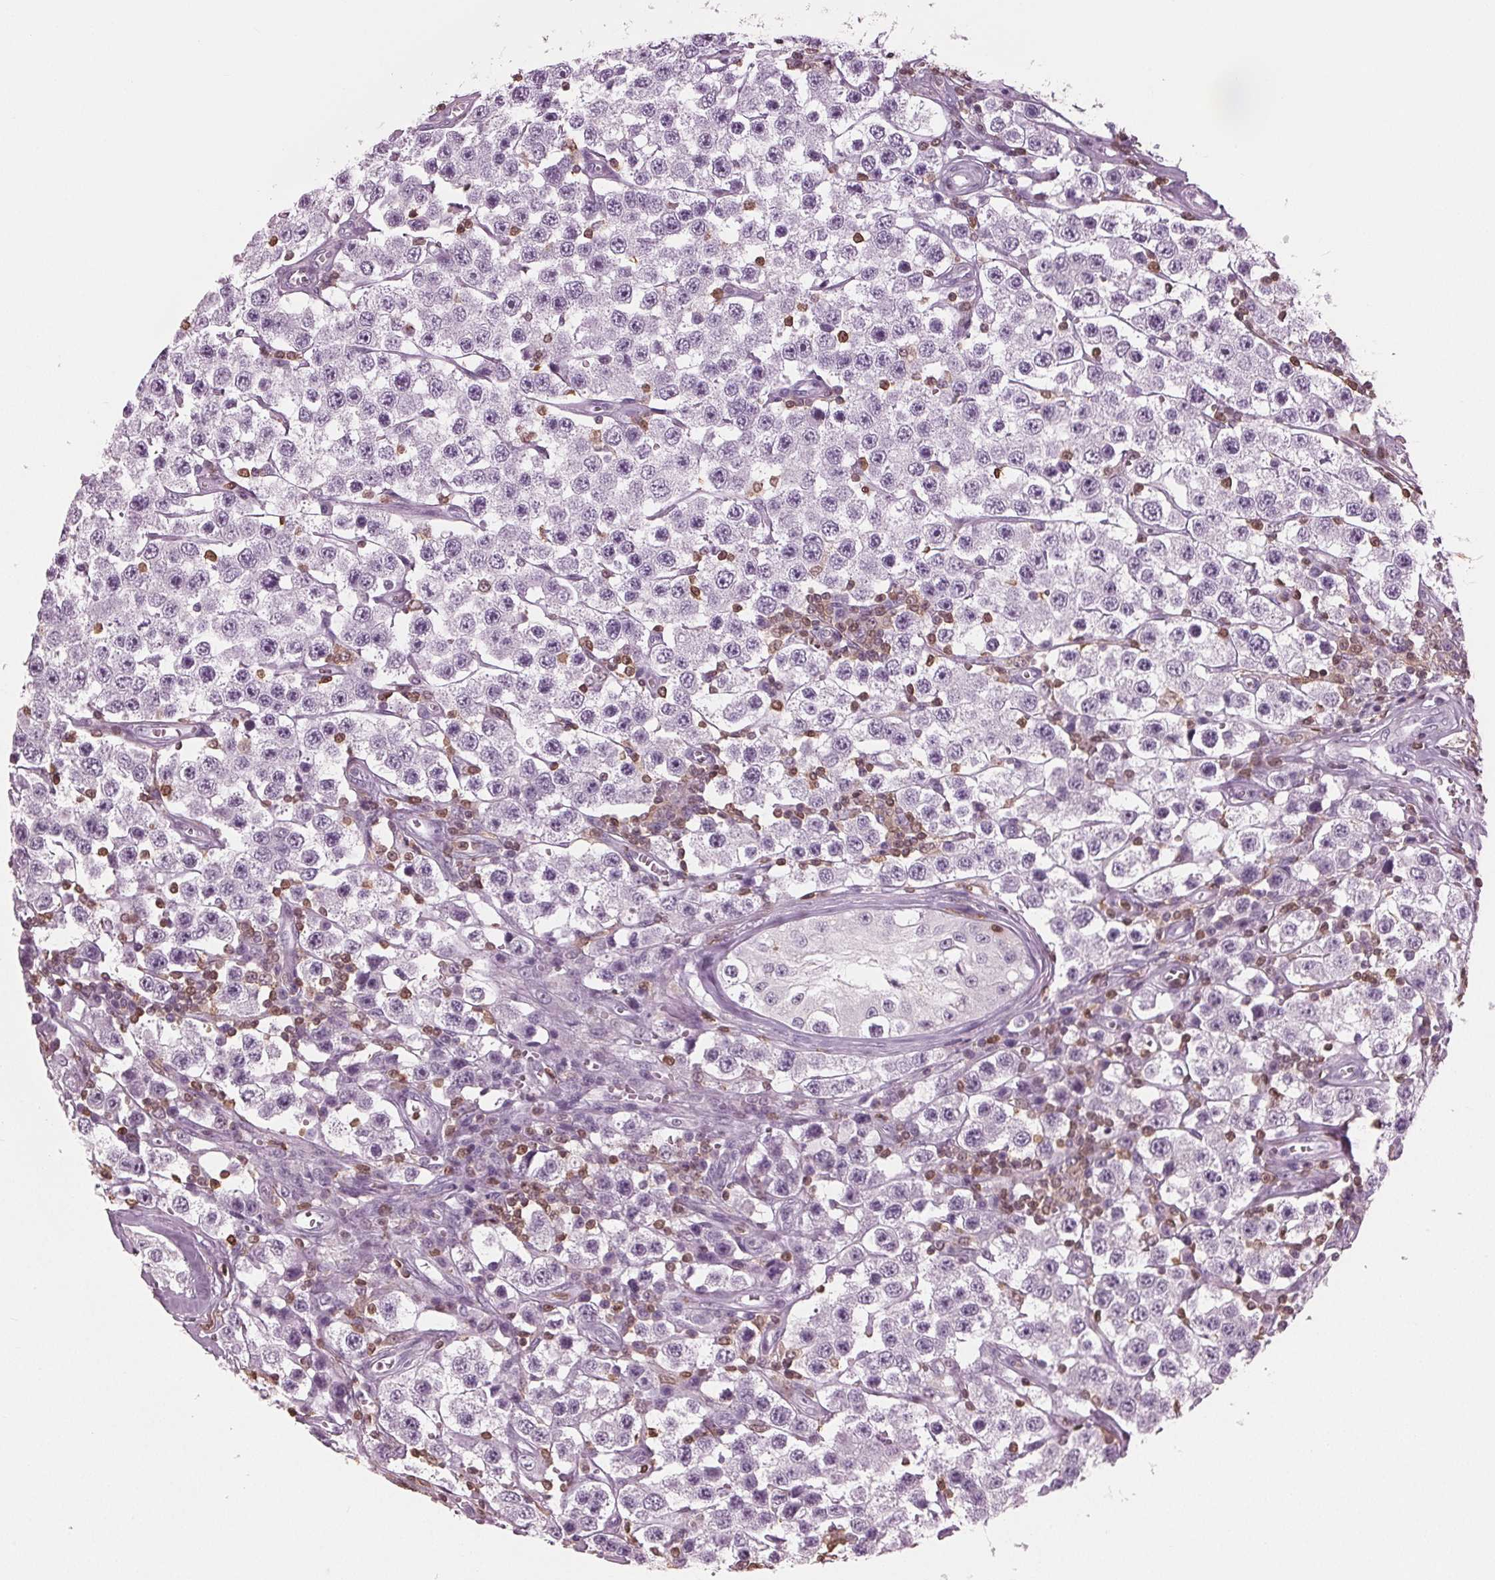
{"staining": {"intensity": "negative", "quantity": "none", "location": "none"}, "tissue": "testis cancer", "cell_type": "Tumor cells", "image_type": "cancer", "snomed": [{"axis": "morphology", "description": "Seminoma, NOS"}, {"axis": "topography", "description": "Testis"}], "caption": "The micrograph displays no significant positivity in tumor cells of testis cancer. The staining is performed using DAB (3,3'-diaminobenzidine) brown chromogen with nuclei counter-stained in using hematoxylin.", "gene": "BTLA", "patient": {"sex": "male", "age": 34}}